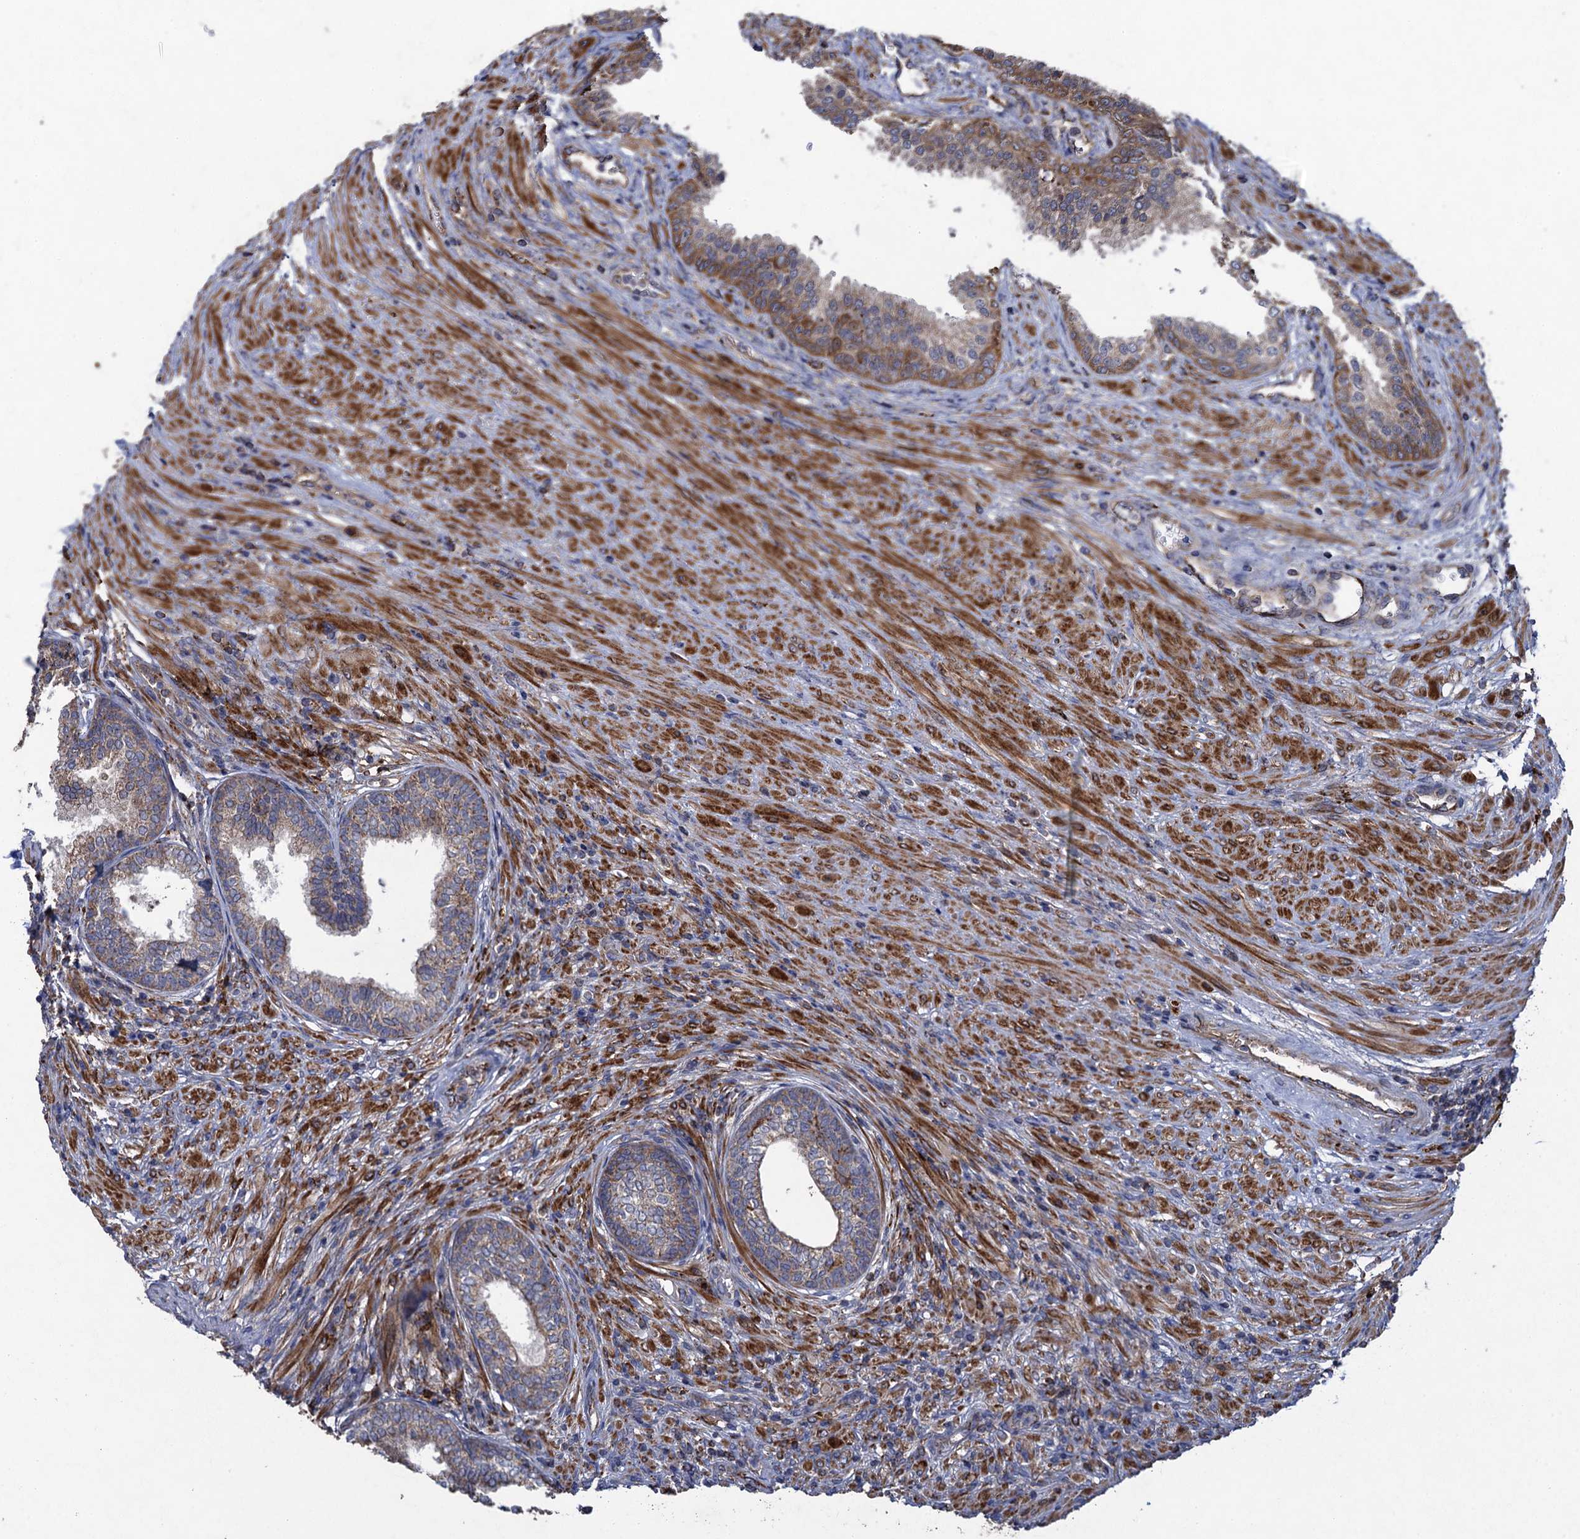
{"staining": {"intensity": "moderate", "quantity": "25%-75%", "location": "cytoplasmic/membranous"}, "tissue": "prostate", "cell_type": "Glandular cells", "image_type": "normal", "snomed": [{"axis": "morphology", "description": "Normal tissue, NOS"}, {"axis": "topography", "description": "Prostate"}], "caption": "A micrograph of human prostate stained for a protein exhibits moderate cytoplasmic/membranous brown staining in glandular cells. Using DAB (3,3'-diaminobenzidine) (brown) and hematoxylin (blue) stains, captured at high magnification using brightfield microscopy.", "gene": "TXNDC11", "patient": {"sex": "male", "age": 76}}